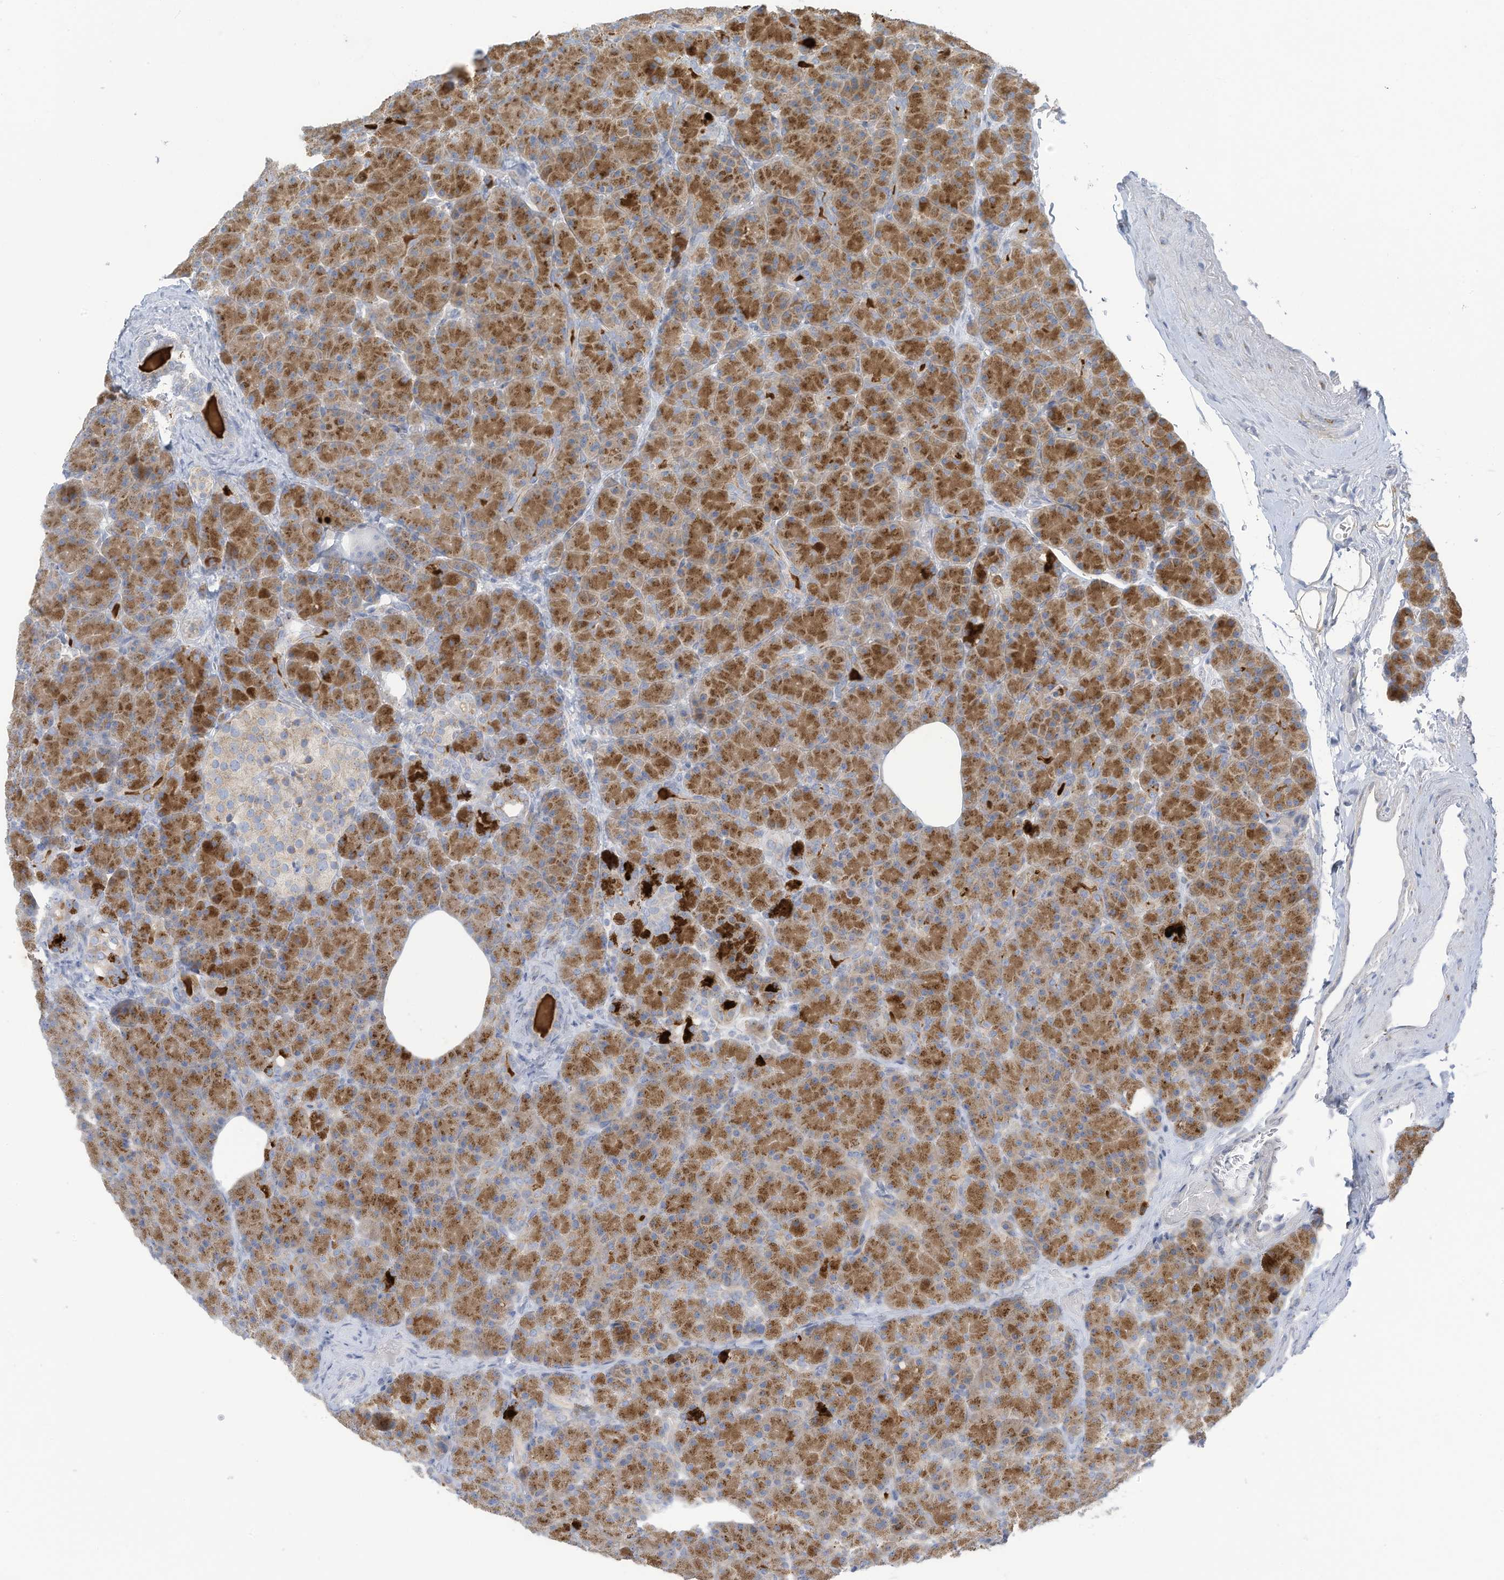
{"staining": {"intensity": "moderate", "quantity": ">75%", "location": "cytoplasmic/membranous"}, "tissue": "pancreas", "cell_type": "Exocrine glandular cells", "image_type": "normal", "snomed": [{"axis": "morphology", "description": "Normal tissue, NOS"}, {"axis": "topography", "description": "Pancreas"}], "caption": "Immunohistochemical staining of benign pancreas exhibits >75% levels of moderate cytoplasmic/membranous protein staining in about >75% of exocrine glandular cells. (DAB (3,3'-diaminobenzidine) = brown stain, brightfield microscopy at high magnification).", "gene": "TRMT2B", "patient": {"sex": "female", "age": 43}}